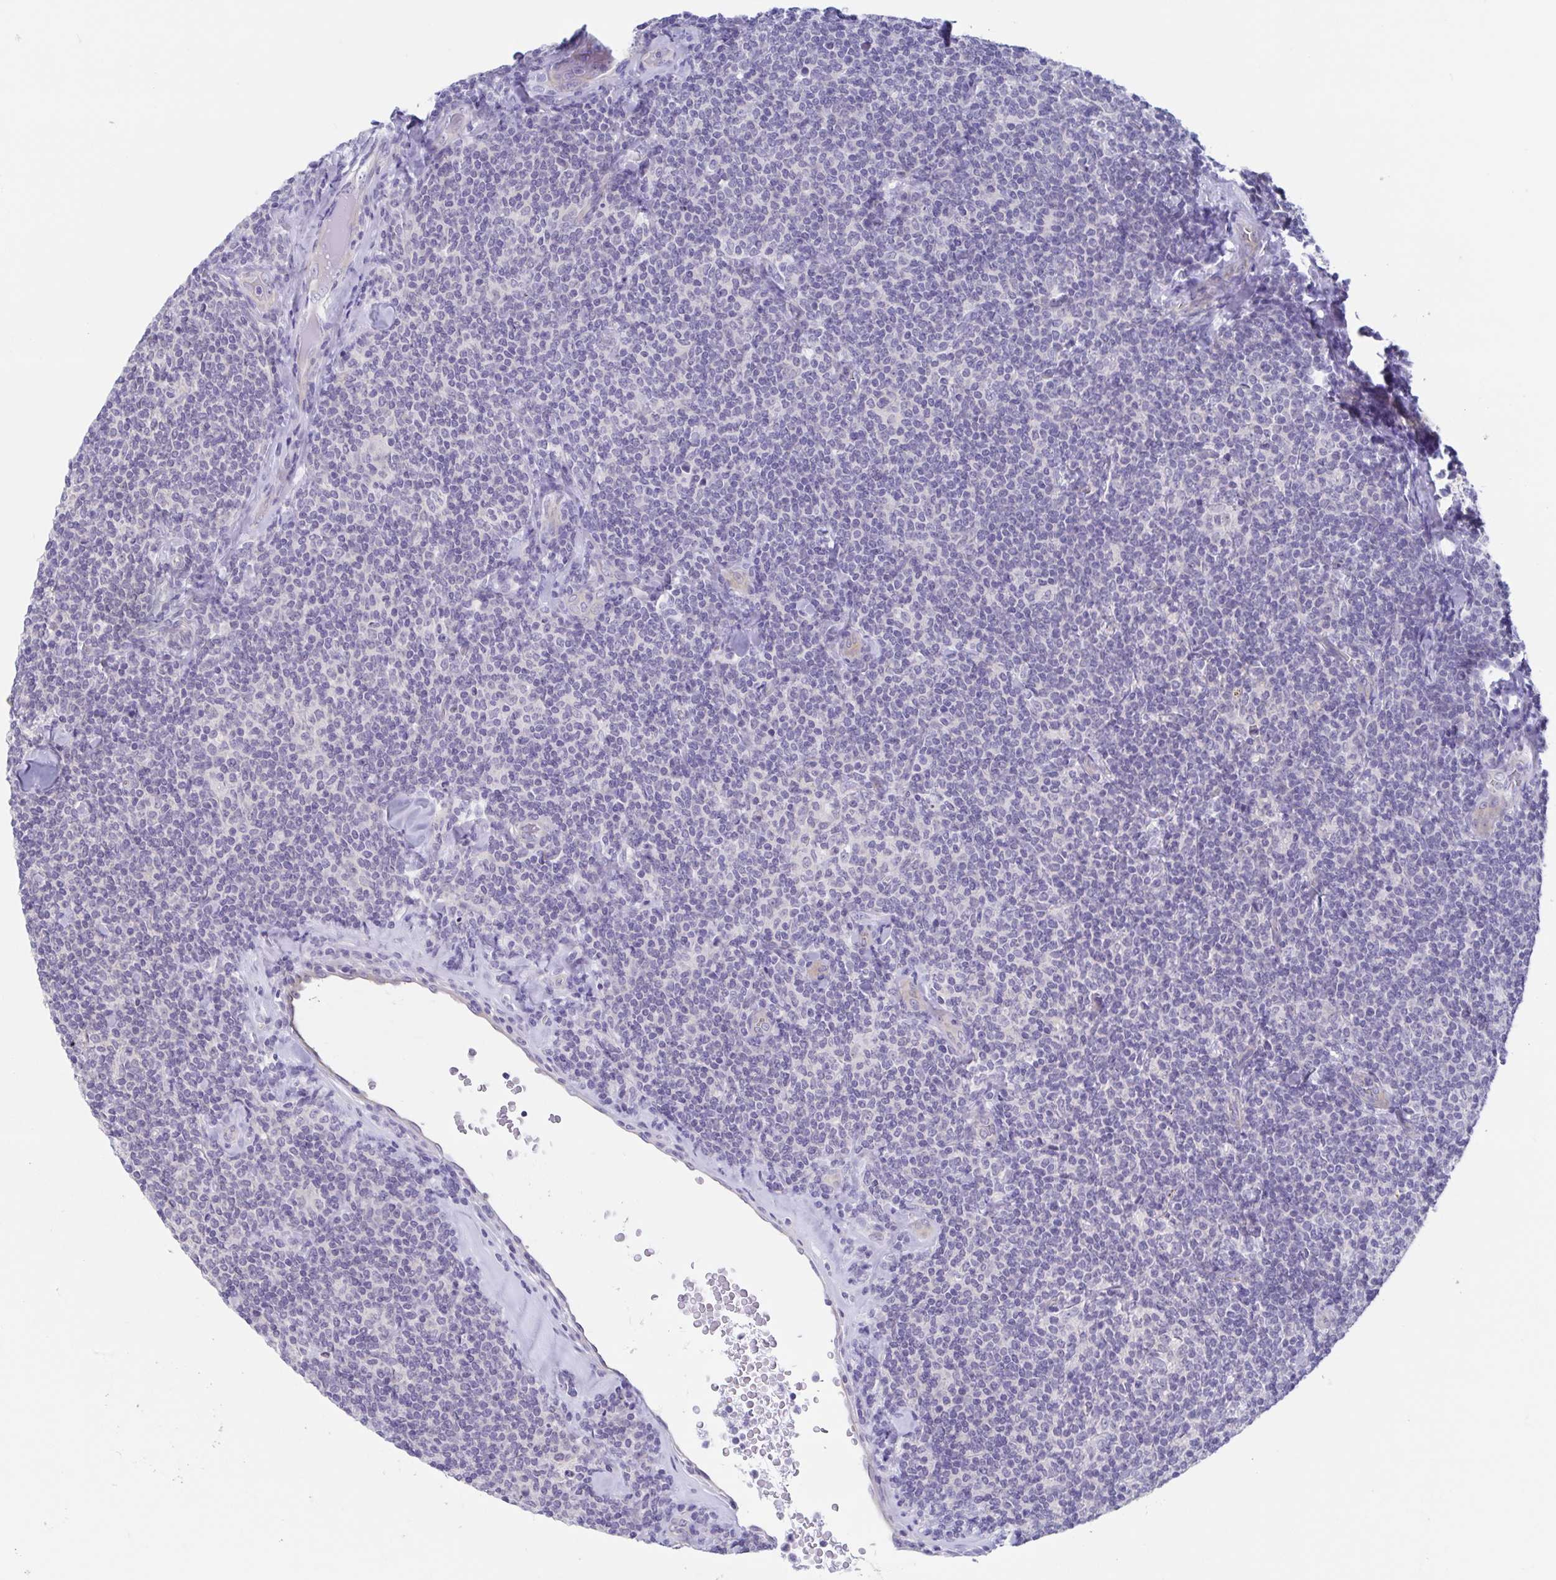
{"staining": {"intensity": "negative", "quantity": "none", "location": "none"}, "tissue": "lymphoma", "cell_type": "Tumor cells", "image_type": "cancer", "snomed": [{"axis": "morphology", "description": "Malignant lymphoma, non-Hodgkin's type, Low grade"}, {"axis": "topography", "description": "Lymph node"}], "caption": "Lymphoma stained for a protein using immunohistochemistry shows no expression tumor cells.", "gene": "TEX12", "patient": {"sex": "female", "age": 56}}